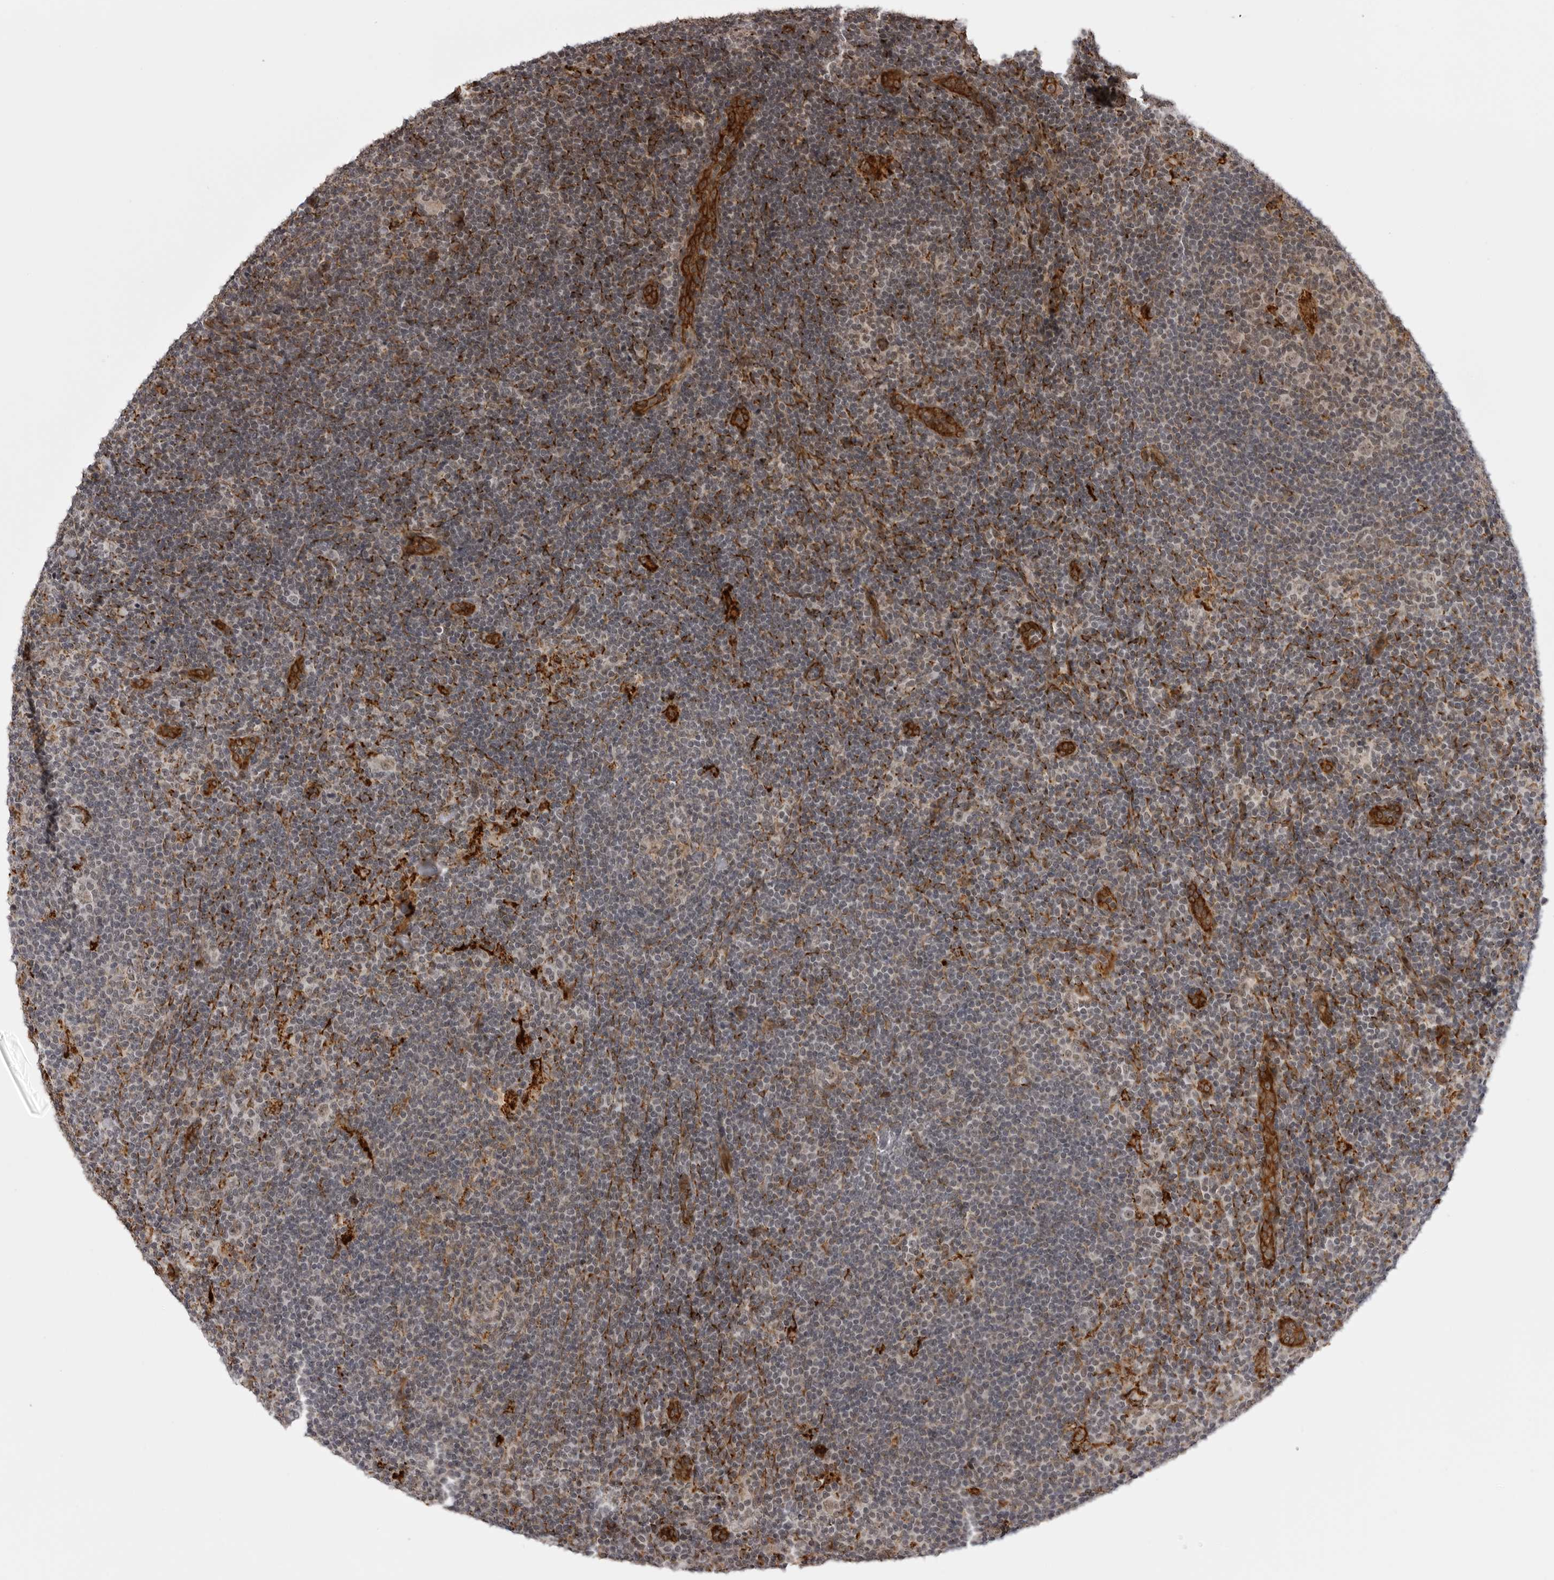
{"staining": {"intensity": "weak", "quantity": "<25%", "location": "cytoplasmic/membranous"}, "tissue": "lymphoma", "cell_type": "Tumor cells", "image_type": "cancer", "snomed": [{"axis": "morphology", "description": "Hodgkin's disease, NOS"}, {"axis": "topography", "description": "Lymph node"}], "caption": "DAB immunohistochemical staining of lymphoma displays no significant positivity in tumor cells. The staining is performed using DAB (3,3'-diaminobenzidine) brown chromogen with nuclei counter-stained in using hematoxylin.", "gene": "DNAH14", "patient": {"sex": "female", "age": 57}}